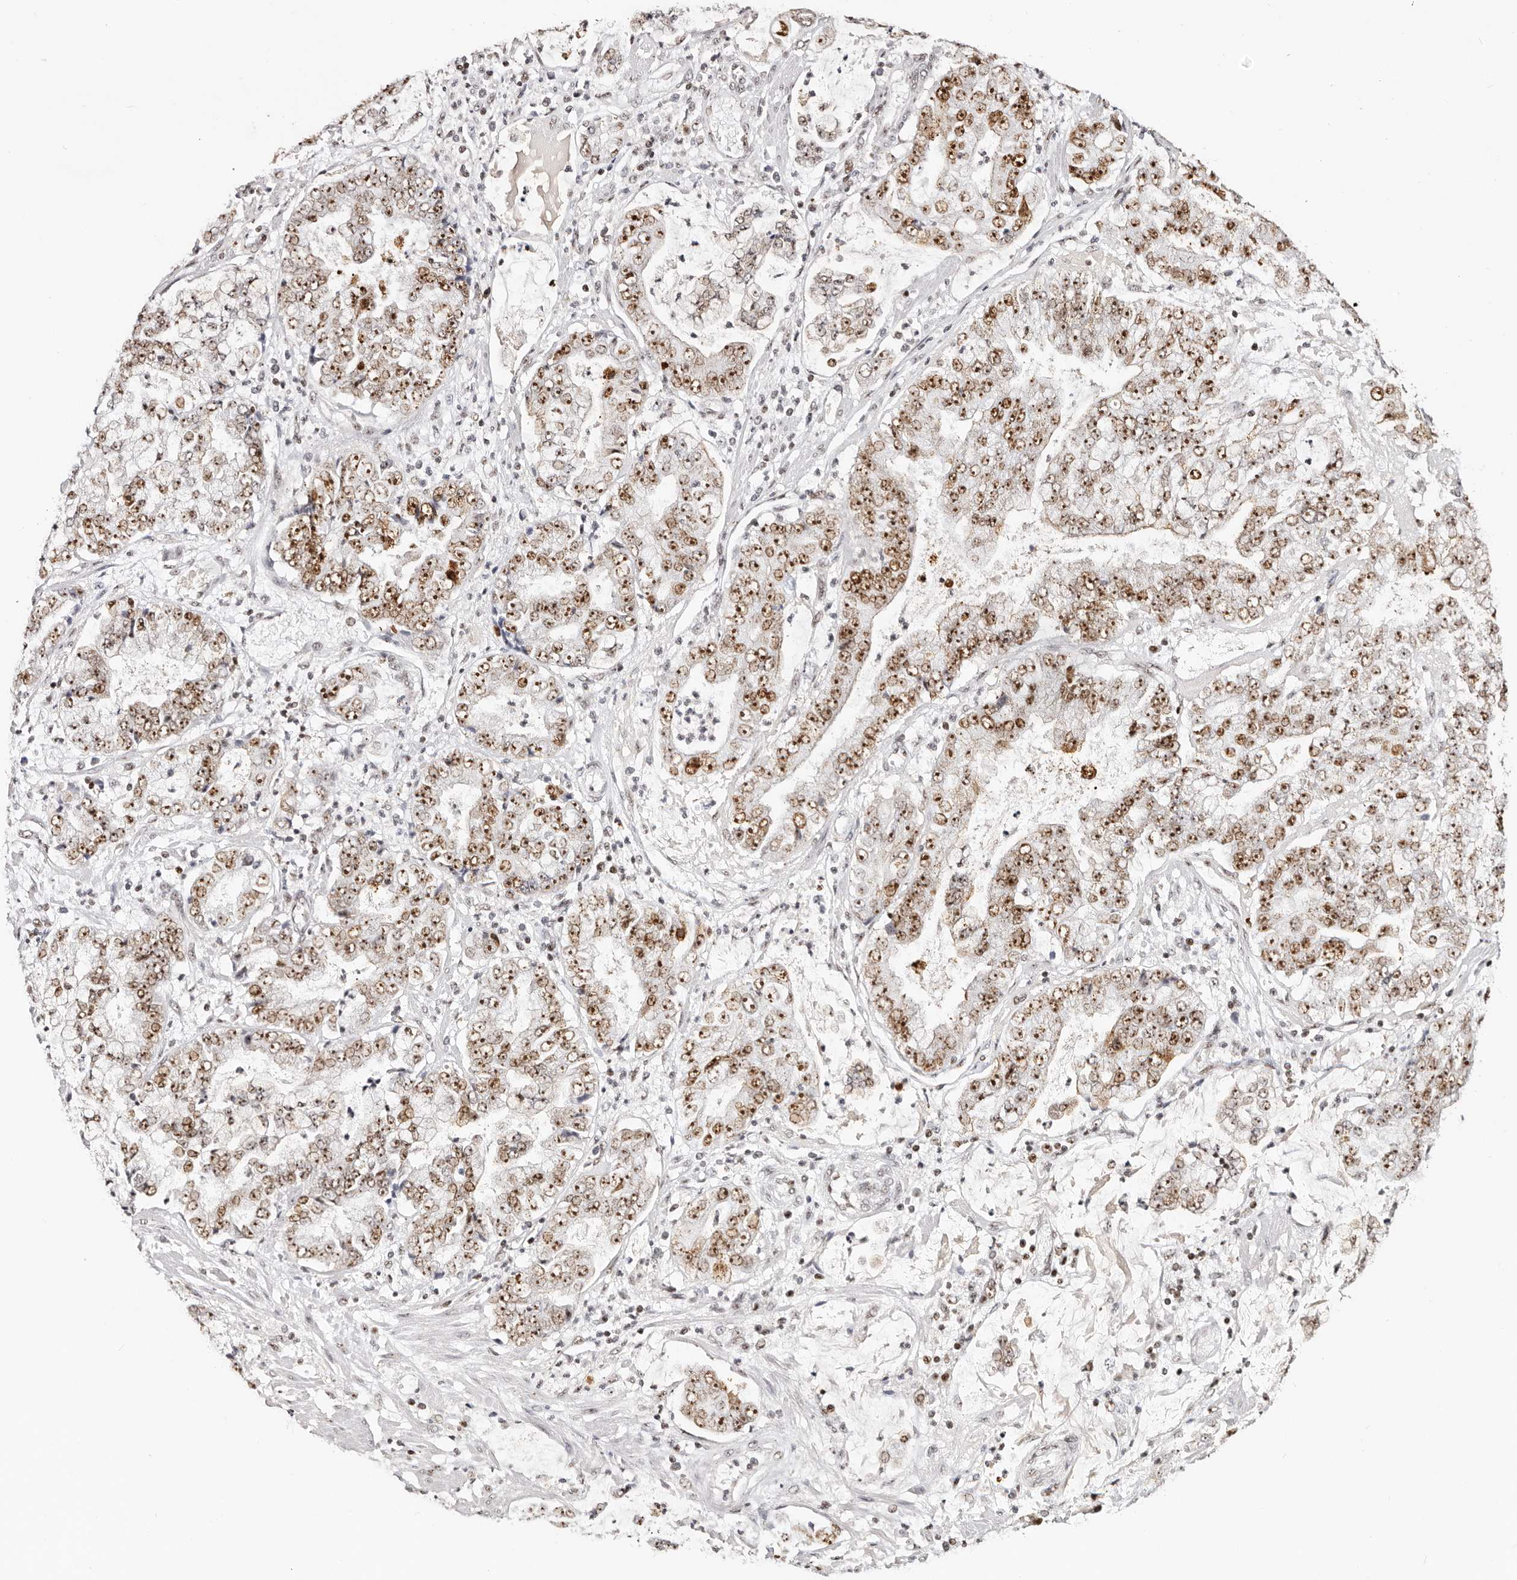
{"staining": {"intensity": "strong", "quantity": "25%-75%", "location": "nuclear"}, "tissue": "stomach cancer", "cell_type": "Tumor cells", "image_type": "cancer", "snomed": [{"axis": "morphology", "description": "Adenocarcinoma, NOS"}, {"axis": "topography", "description": "Stomach"}], "caption": "Stomach cancer stained with DAB (3,3'-diaminobenzidine) IHC demonstrates high levels of strong nuclear expression in about 25%-75% of tumor cells.", "gene": "IQGAP3", "patient": {"sex": "male", "age": 76}}